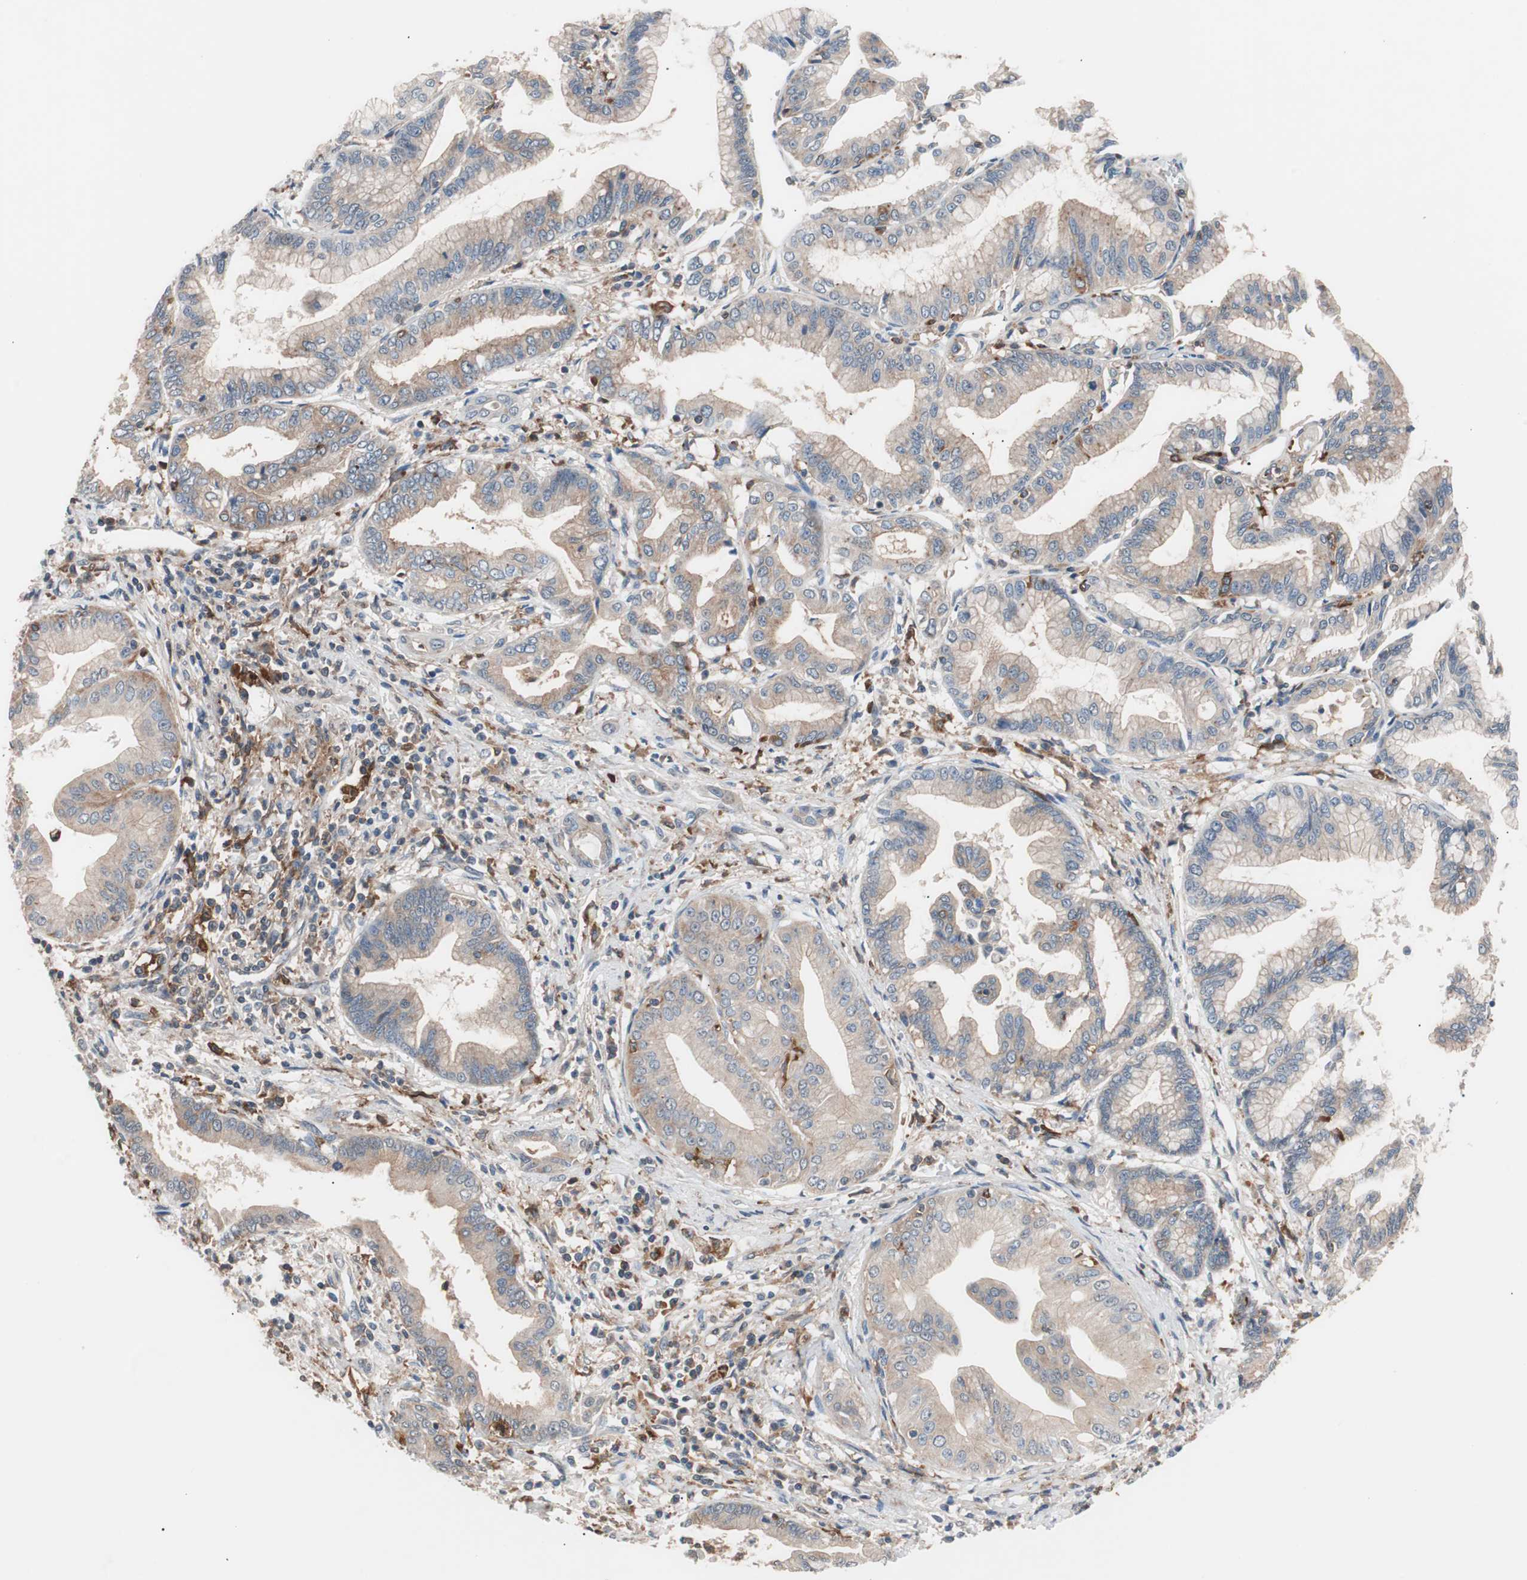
{"staining": {"intensity": "weak", "quantity": "25%-75%", "location": "cytoplasmic/membranous"}, "tissue": "pancreatic cancer", "cell_type": "Tumor cells", "image_type": "cancer", "snomed": [{"axis": "morphology", "description": "Adenocarcinoma, NOS"}, {"axis": "topography", "description": "Pancreas"}], "caption": "Weak cytoplasmic/membranous staining for a protein is seen in approximately 25%-75% of tumor cells of pancreatic cancer using immunohistochemistry (IHC).", "gene": "LITAF", "patient": {"sex": "female", "age": 64}}